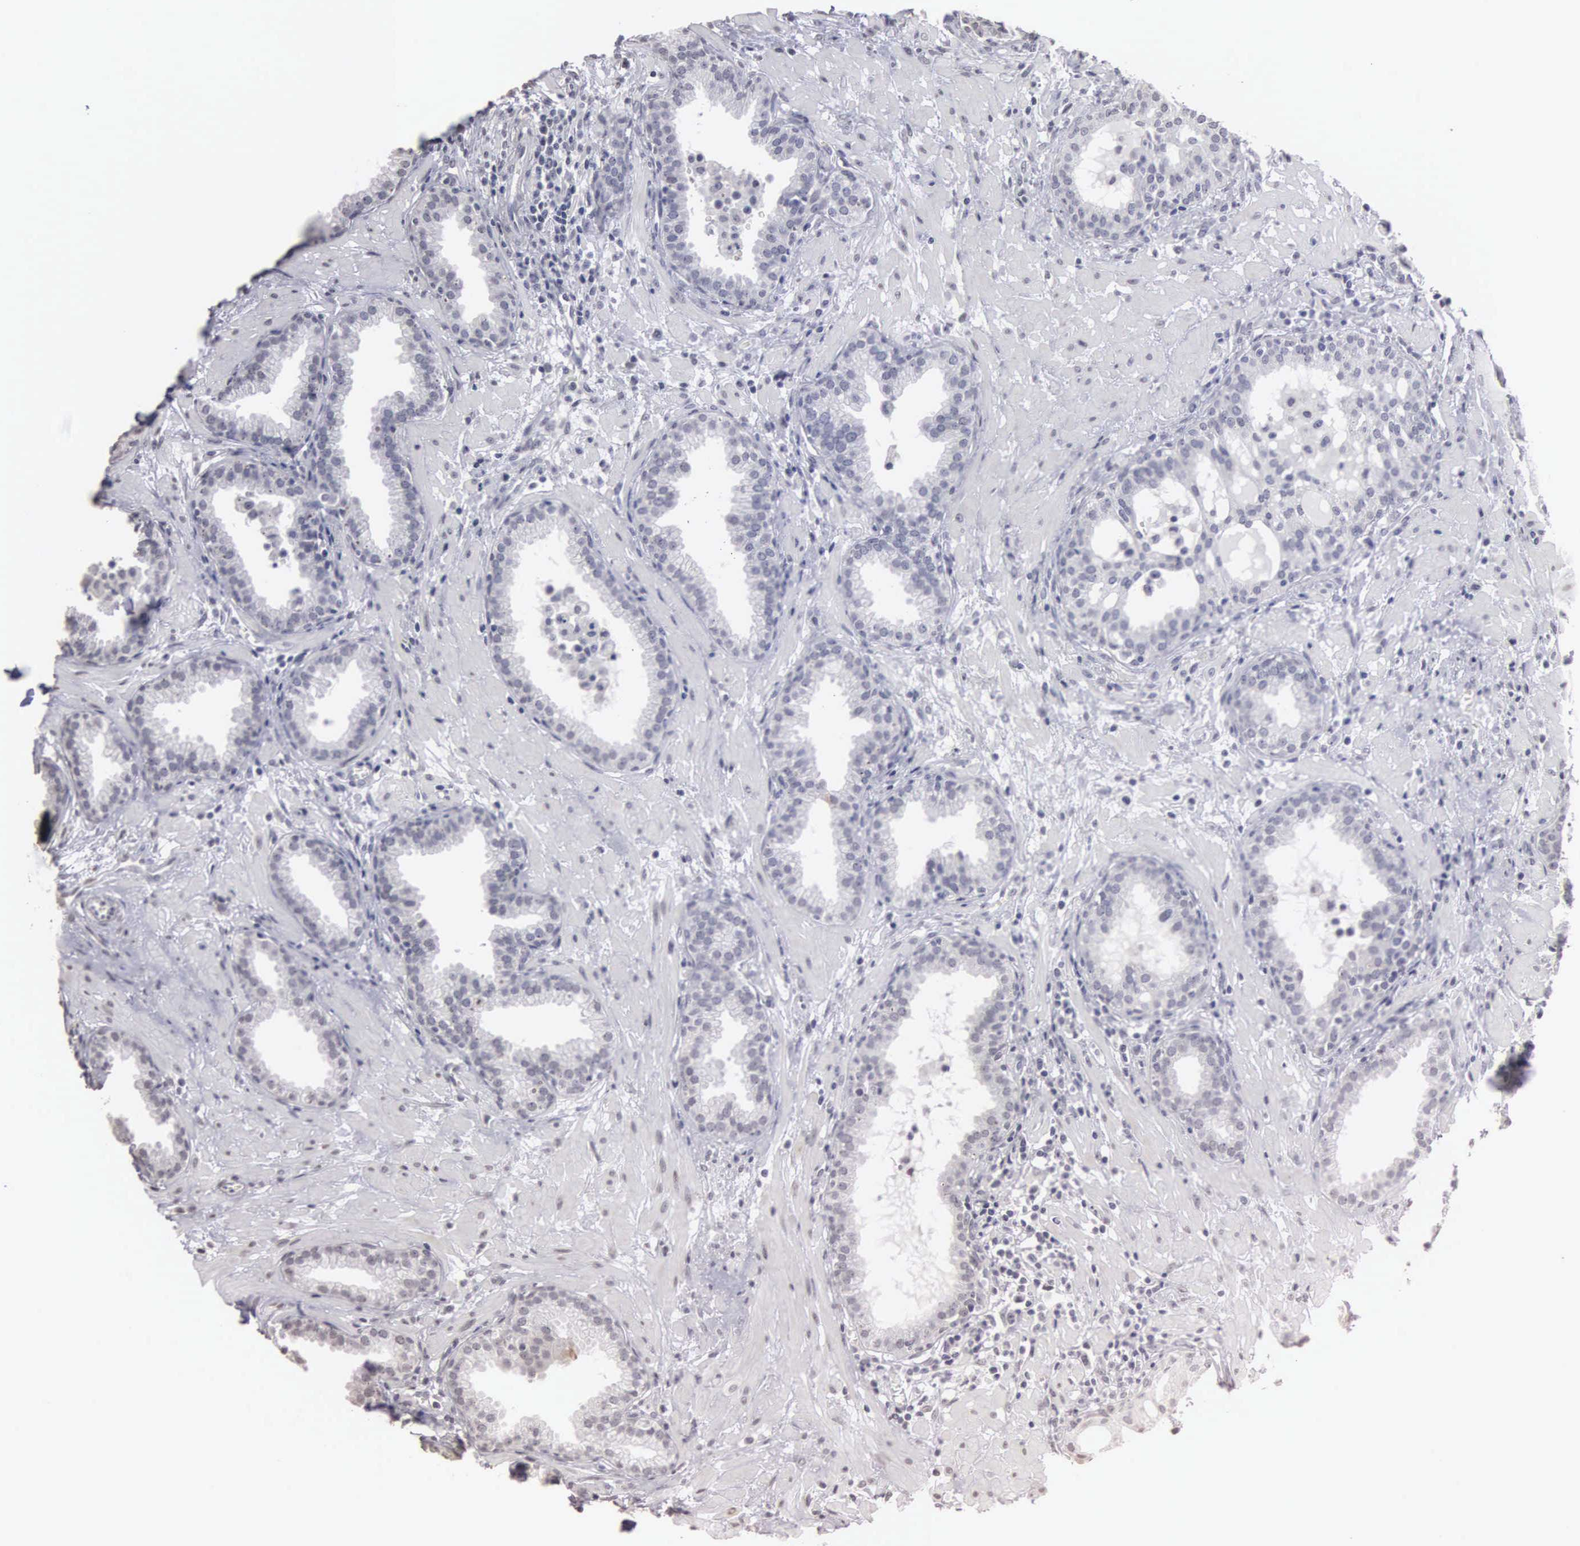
{"staining": {"intensity": "weak", "quantity": "<25%", "location": "nuclear"}, "tissue": "prostate", "cell_type": "Glandular cells", "image_type": "normal", "snomed": [{"axis": "morphology", "description": "Normal tissue, NOS"}, {"axis": "topography", "description": "Prostate"}], "caption": "Immunohistochemistry (IHC) histopathology image of normal prostate: prostate stained with DAB (3,3'-diaminobenzidine) exhibits no significant protein positivity in glandular cells. The staining was performed using DAB to visualize the protein expression in brown, while the nuclei were stained in blue with hematoxylin (Magnification: 20x).", "gene": "UPB1", "patient": {"sex": "male", "age": 64}}